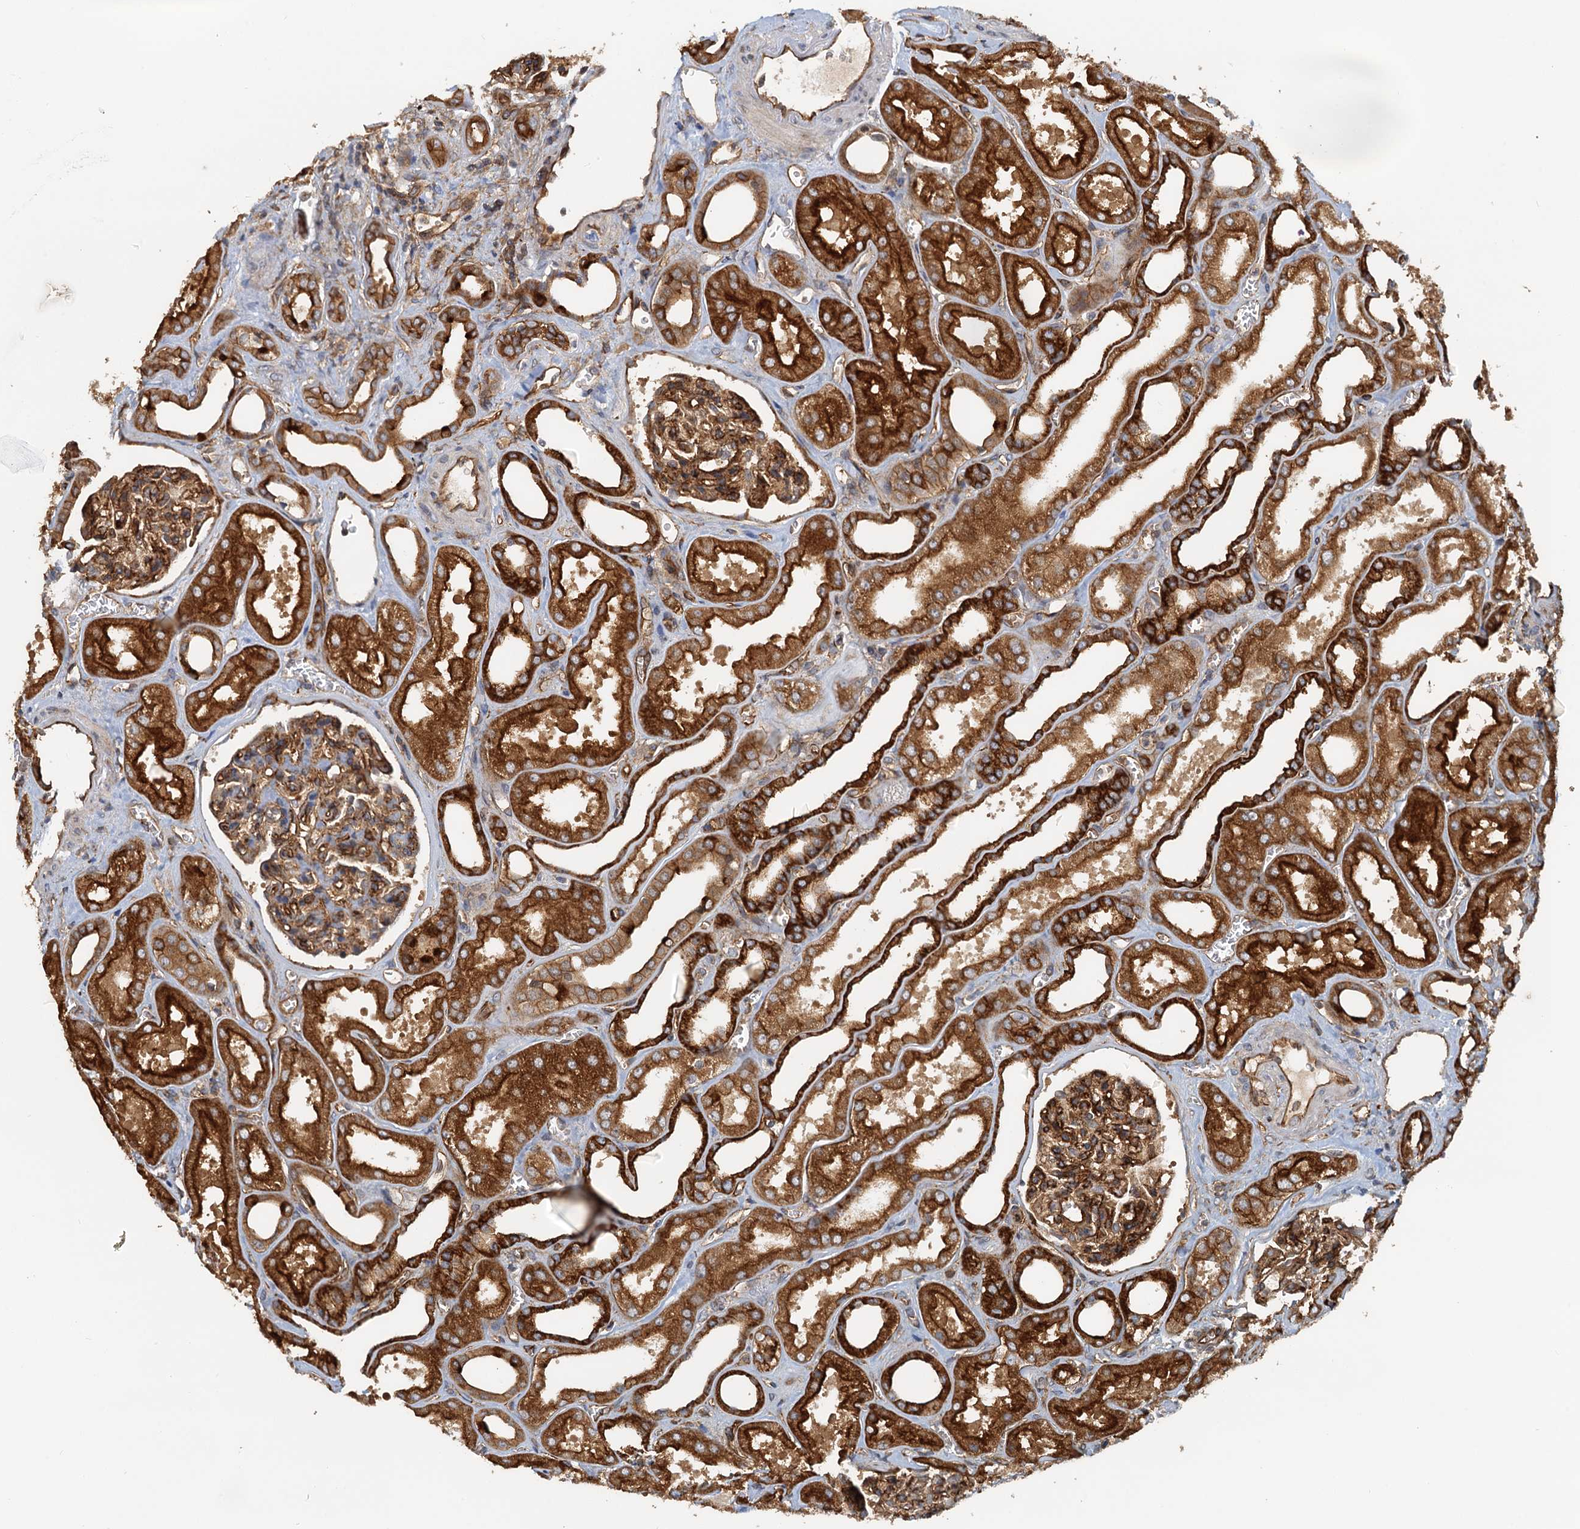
{"staining": {"intensity": "strong", "quantity": "25%-75%", "location": "cytoplasmic/membranous"}, "tissue": "kidney", "cell_type": "Cells in glomeruli", "image_type": "normal", "snomed": [{"axis": "morphology", "description": "Normal tissue, NOS"}, {"axis": "morphology", "description": "Adenocarcinoma, NOS"}, {"axis": "topography", "description": "Kidney"}], "caption": "Strong cytoplasmic/membranous expression is identified in approximately 25%-75% of cells in glomeruli in unremarkable kidney.", "gene": "NIPAL3", "patient": {"sex": "female", "age": 68}}